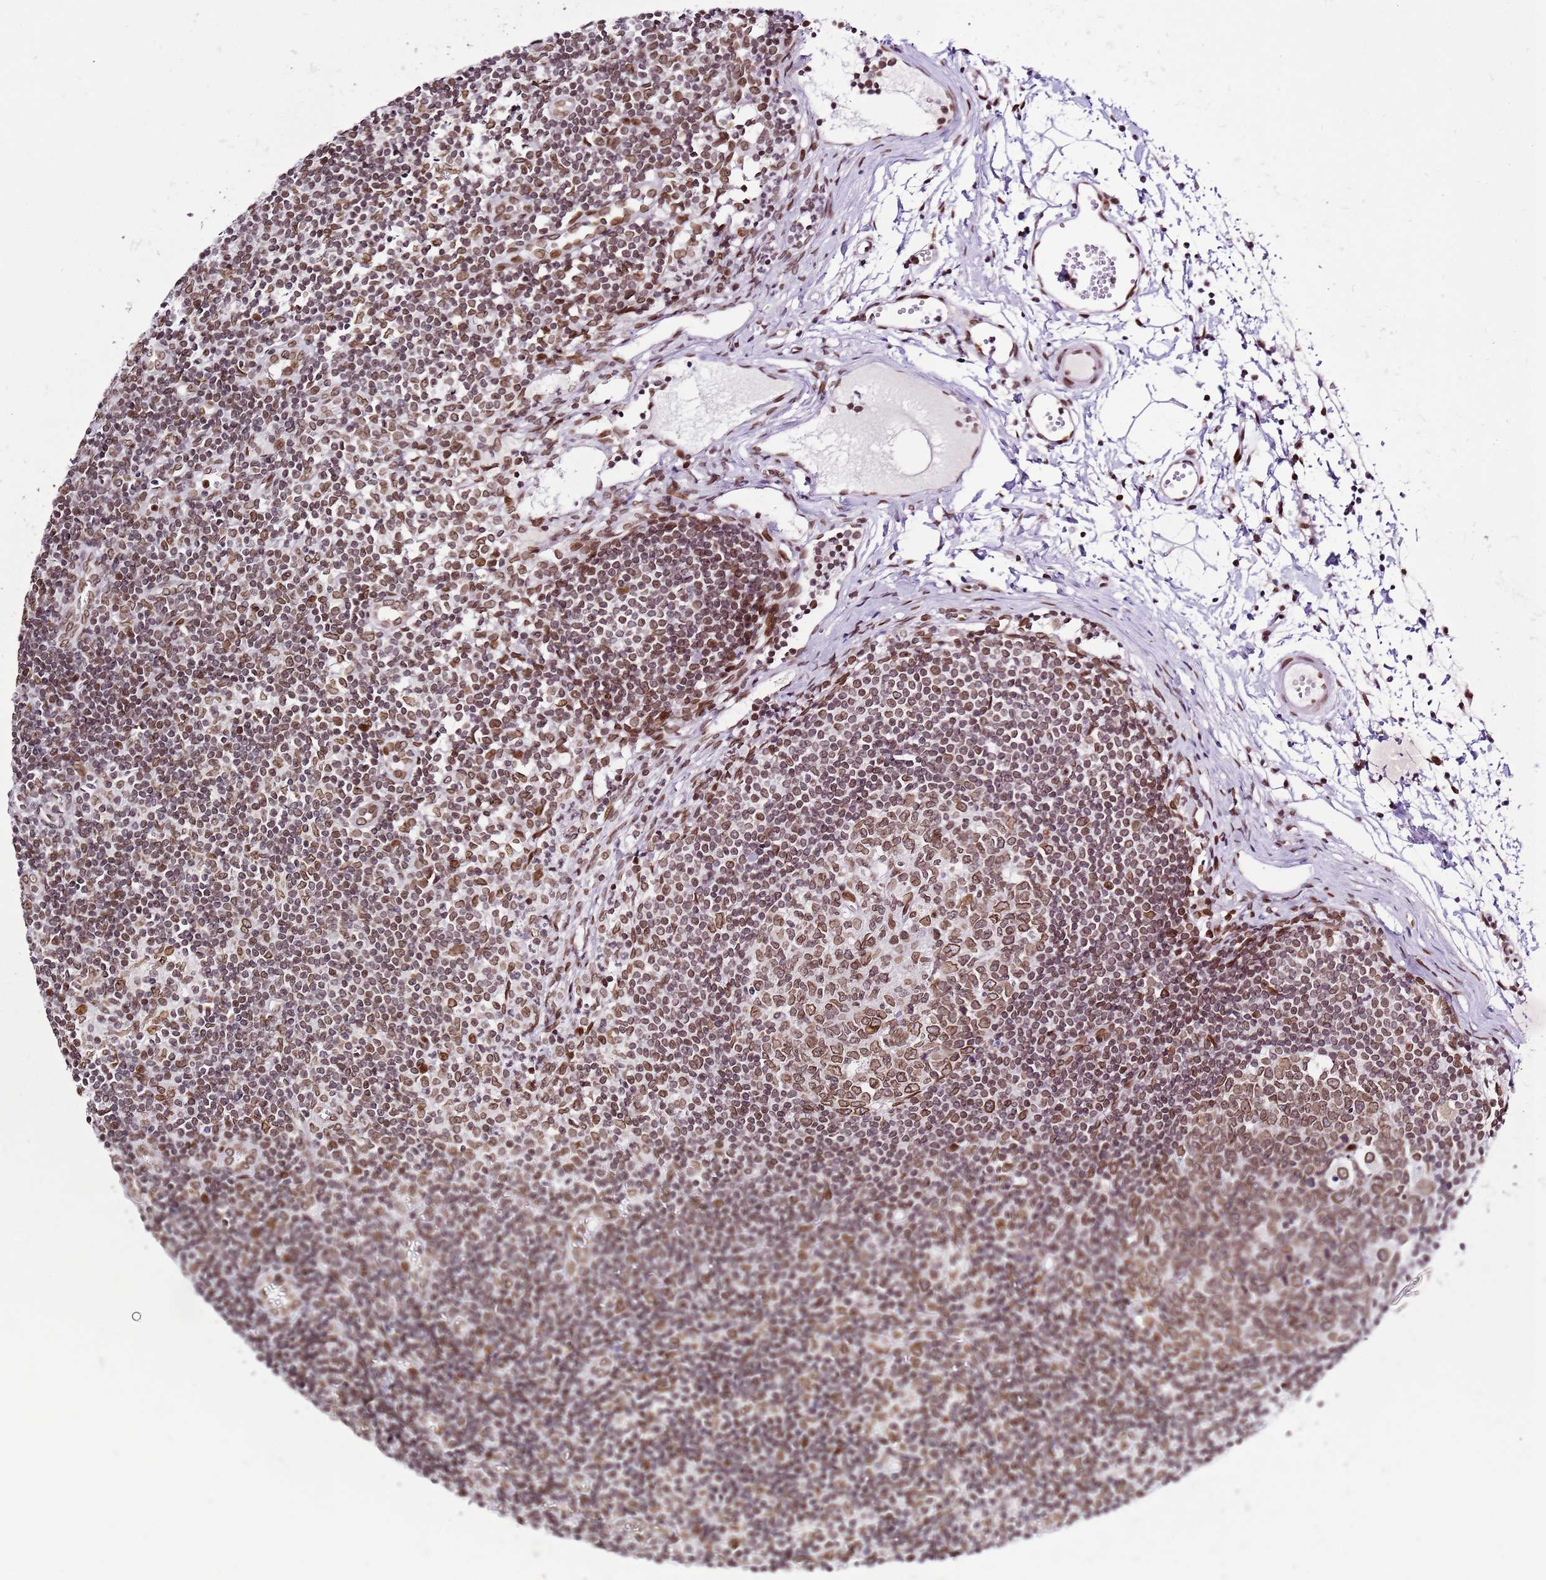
{"staining": {"intensity": "moderate", "quantity": ">75%", "location": "cytoplasmic/membranous,nuclear"}, "tissue": "lymph node", "cell_type": "Germinal center cells", "image_type": "normal", "snomed": [{"axis": "morphology", "description": "Normal tissue, NOS"}, {"axis": "topography", "description": "Lymph node"}], "caption": "A high-resolution micrograph shows immunohistochemistry (IHC) staining of unremarkable lymph node, which exhibits moderate cytoplasmic/membranous,nuclear positivity in about >75% of germinal center cells.", "gene": "POU6F1", "patient": {"sex": "female", "age": 37}}